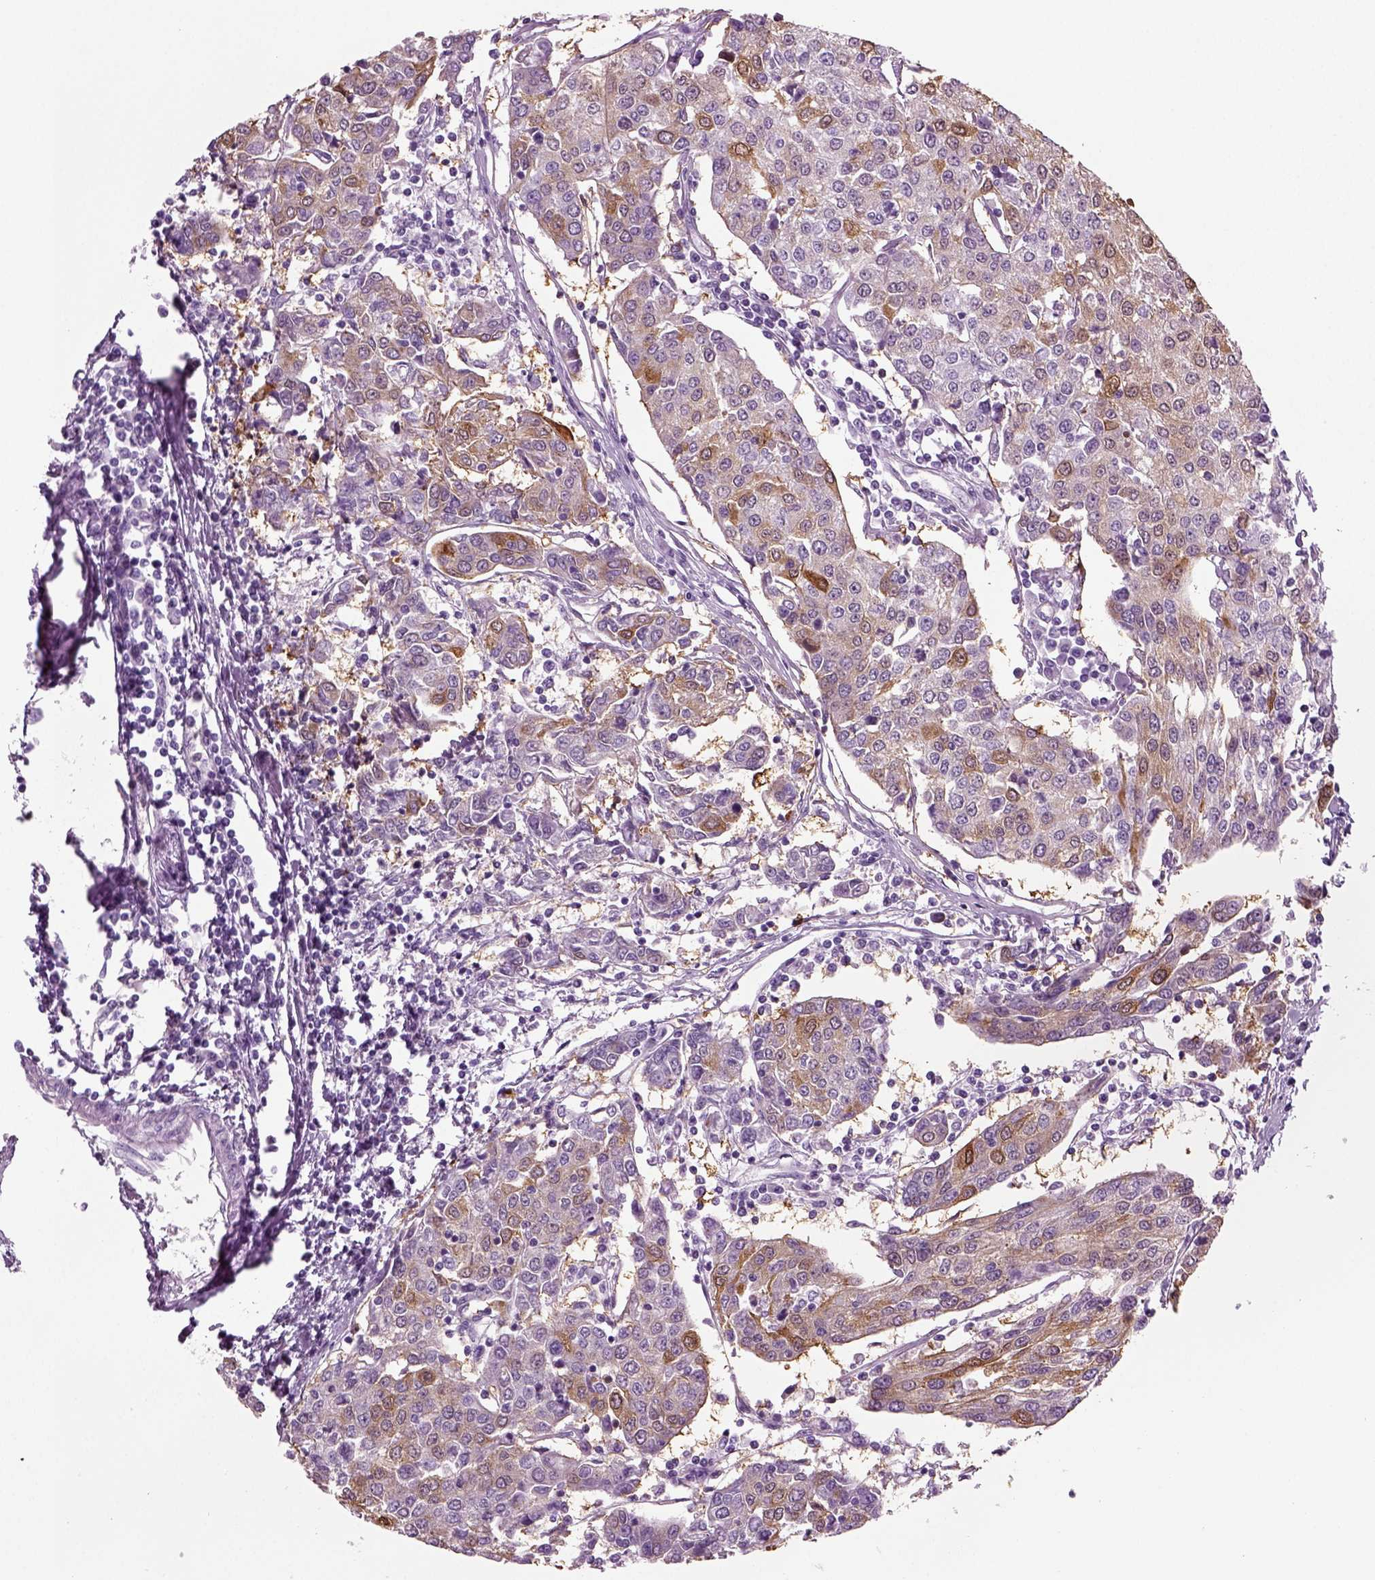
{"staining": {"intensity": "moderate", "quantity": "<25%", "location": "cytoplasmic/membranous"}, "tissue": "urothelial cancer", "cell_type": "Tumor cells", "image_type": "cancer", "snomed": [{"axis": "morphology", "description": "Urothelial carcinoma, High grade"}, {"axis": "topography", "description": "Urinary bladder"}], "caption": "A brown stain labels moderate cytoplasmic/membranous positivity of a protein in human high-grade urothelial carcinoma tumor cells. (Brightfield microscopy of DAB IHC at high magnification).", "gene": "CRABP1", "patient": {"sex": "female", "age": 85}}